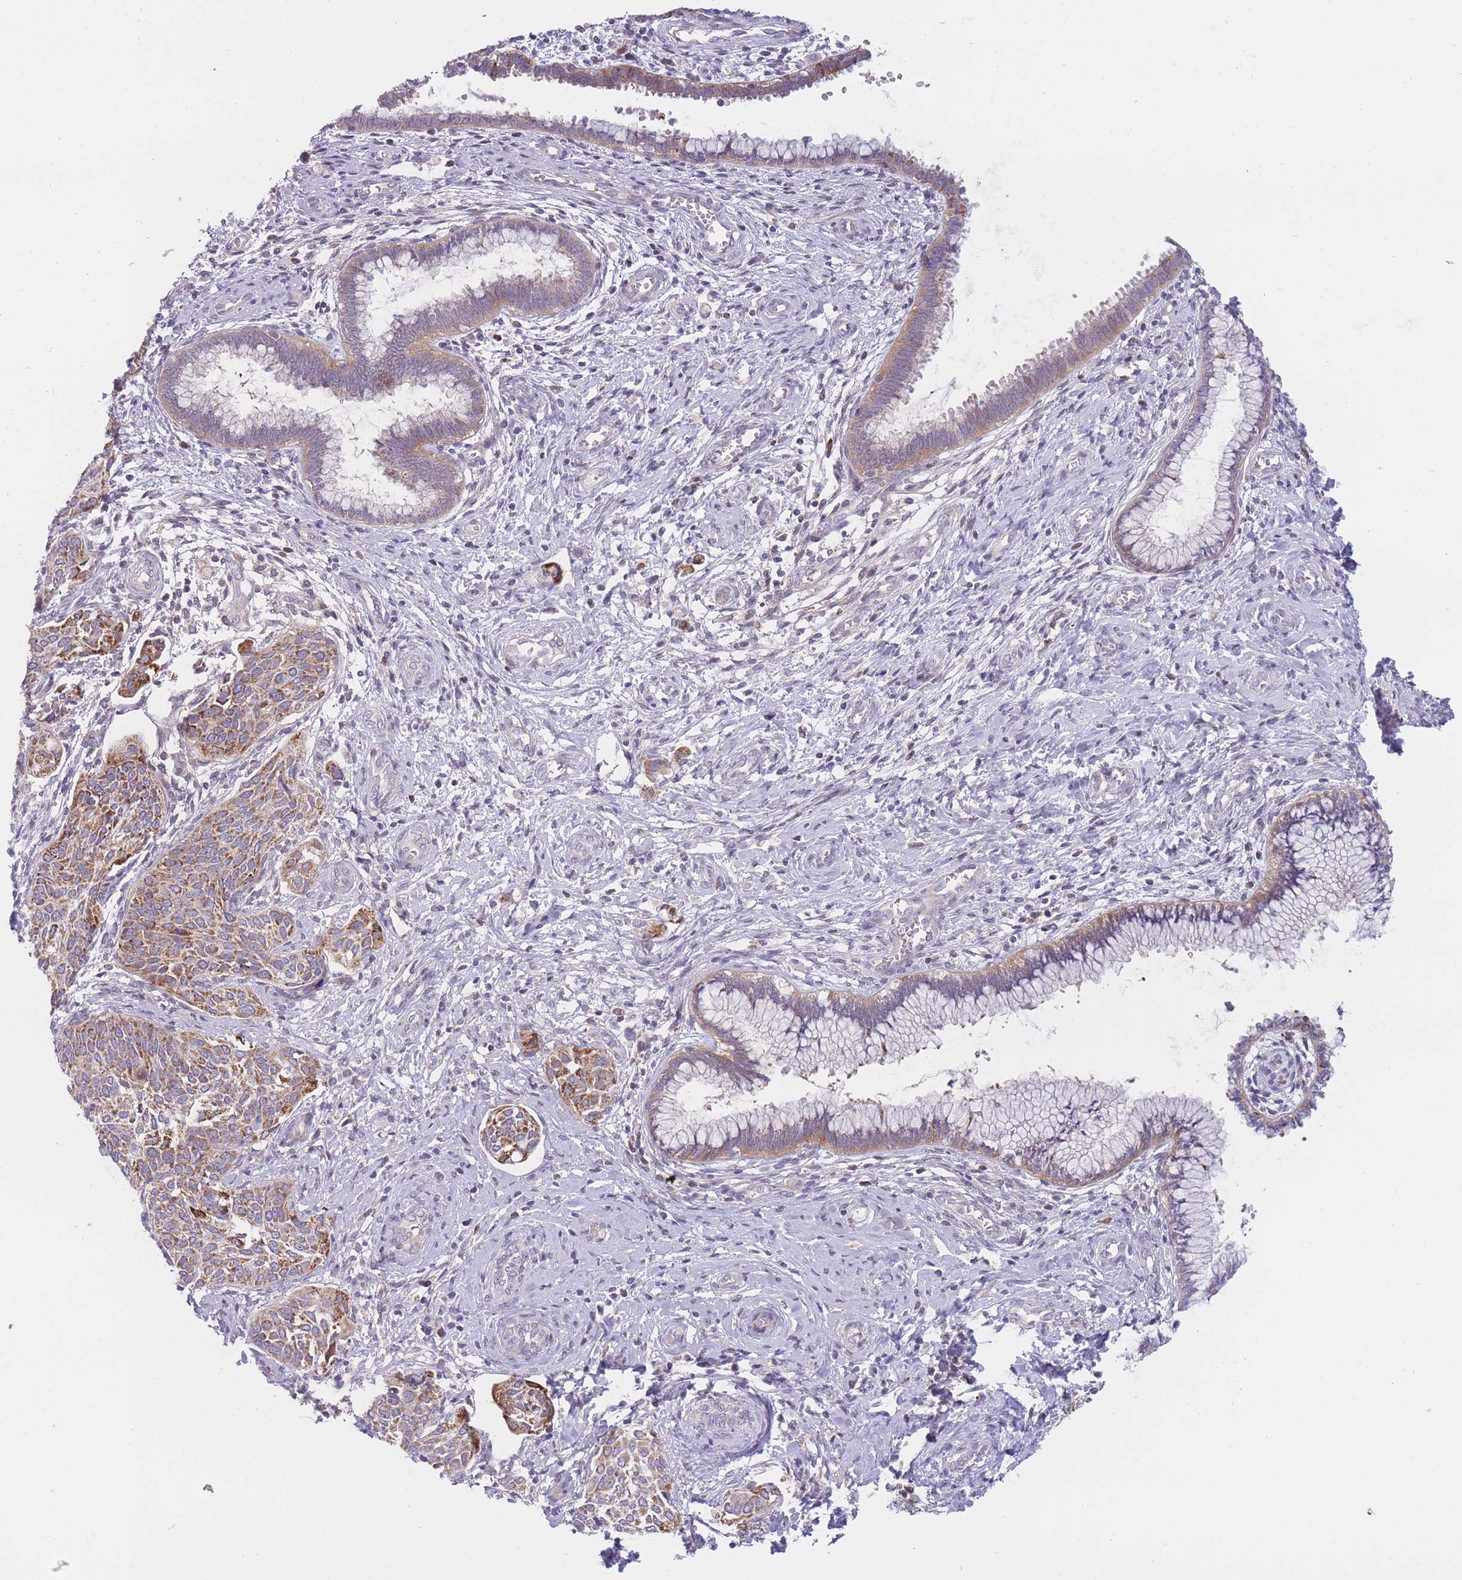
{"staining": {"intensity": "moderate", "quantity": ">75%", "location": "cytoplasmic/membranous"}, "tissue": "cervical cancer", "cell_type": "Tumor cells", "image_type": "cancer", "snomed": [{"axis": "morphology", "description": "Squamous cell carcinoma, NOS"}, {"axis": "topography", "description": "Cervix"}], "caption": "Cervical cancer (squamous cell carcinoma) stained with DAB IHC shows medium levels of moderate cytoplasmic/membranous expression in about >75% of tumor cells.", "gene": "PDE4A", "patient": {"sex": "female", "age": 44}}